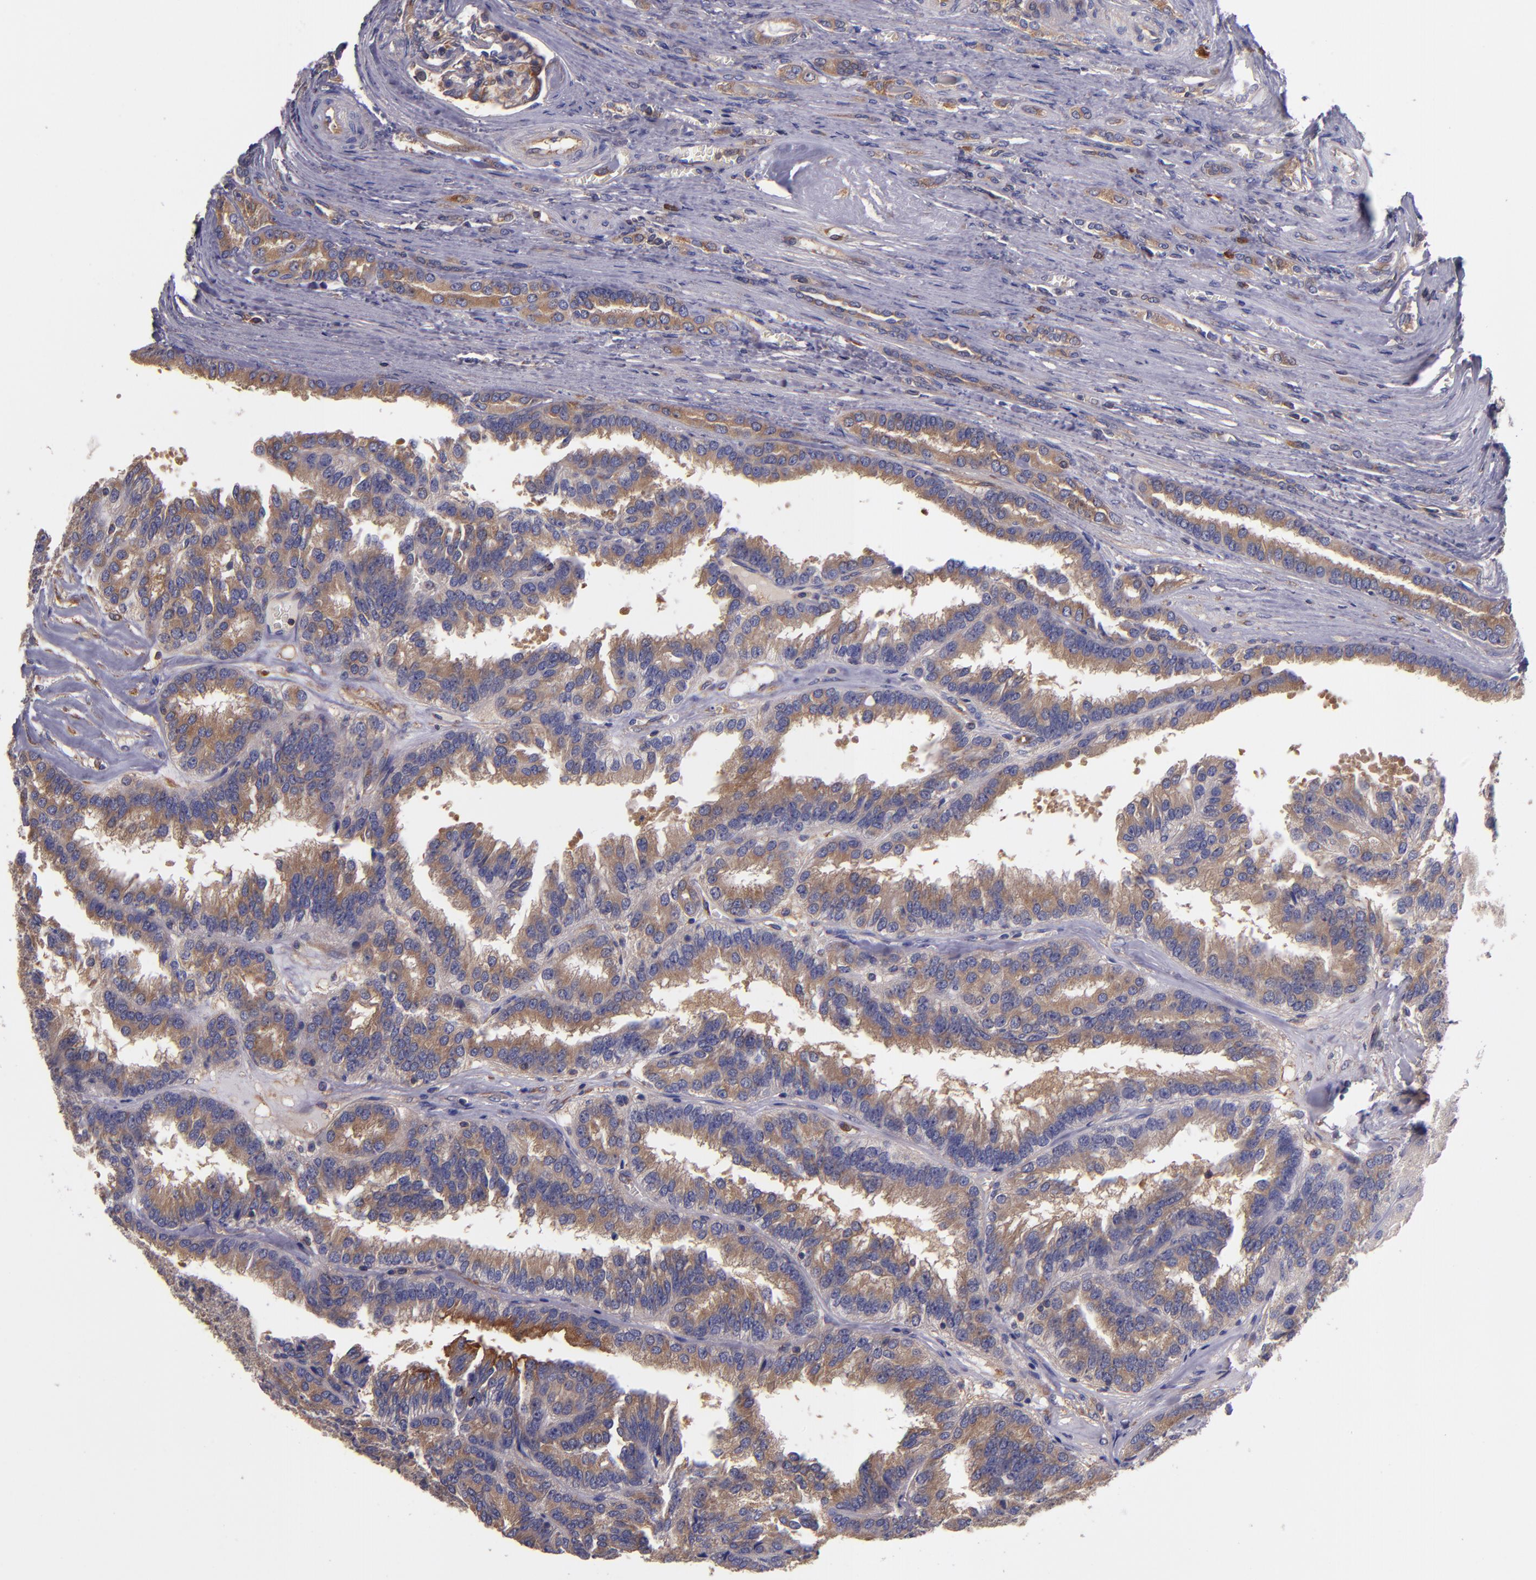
{"staining": {"intensity": "weak", "quantity": ">75%", "location": "cytoplasmic/membranous"}, "tissue": "renal cancer", "cell_type": "Tumor cells", "image_type": "cancer", "snomed": [{"axis": "morphology", "description": "Adenocarcinoma, NOS"}, {"axis": "topography", "description": "Kidney"}], "caption": "Tumor cells reveal low levels of weak cytoplasmic/membranous positivity in approximately >75% of cells in human renal adenocarcinoma.", "gene": "CARS1", "patient": {"sex": "male", "age": 46}}